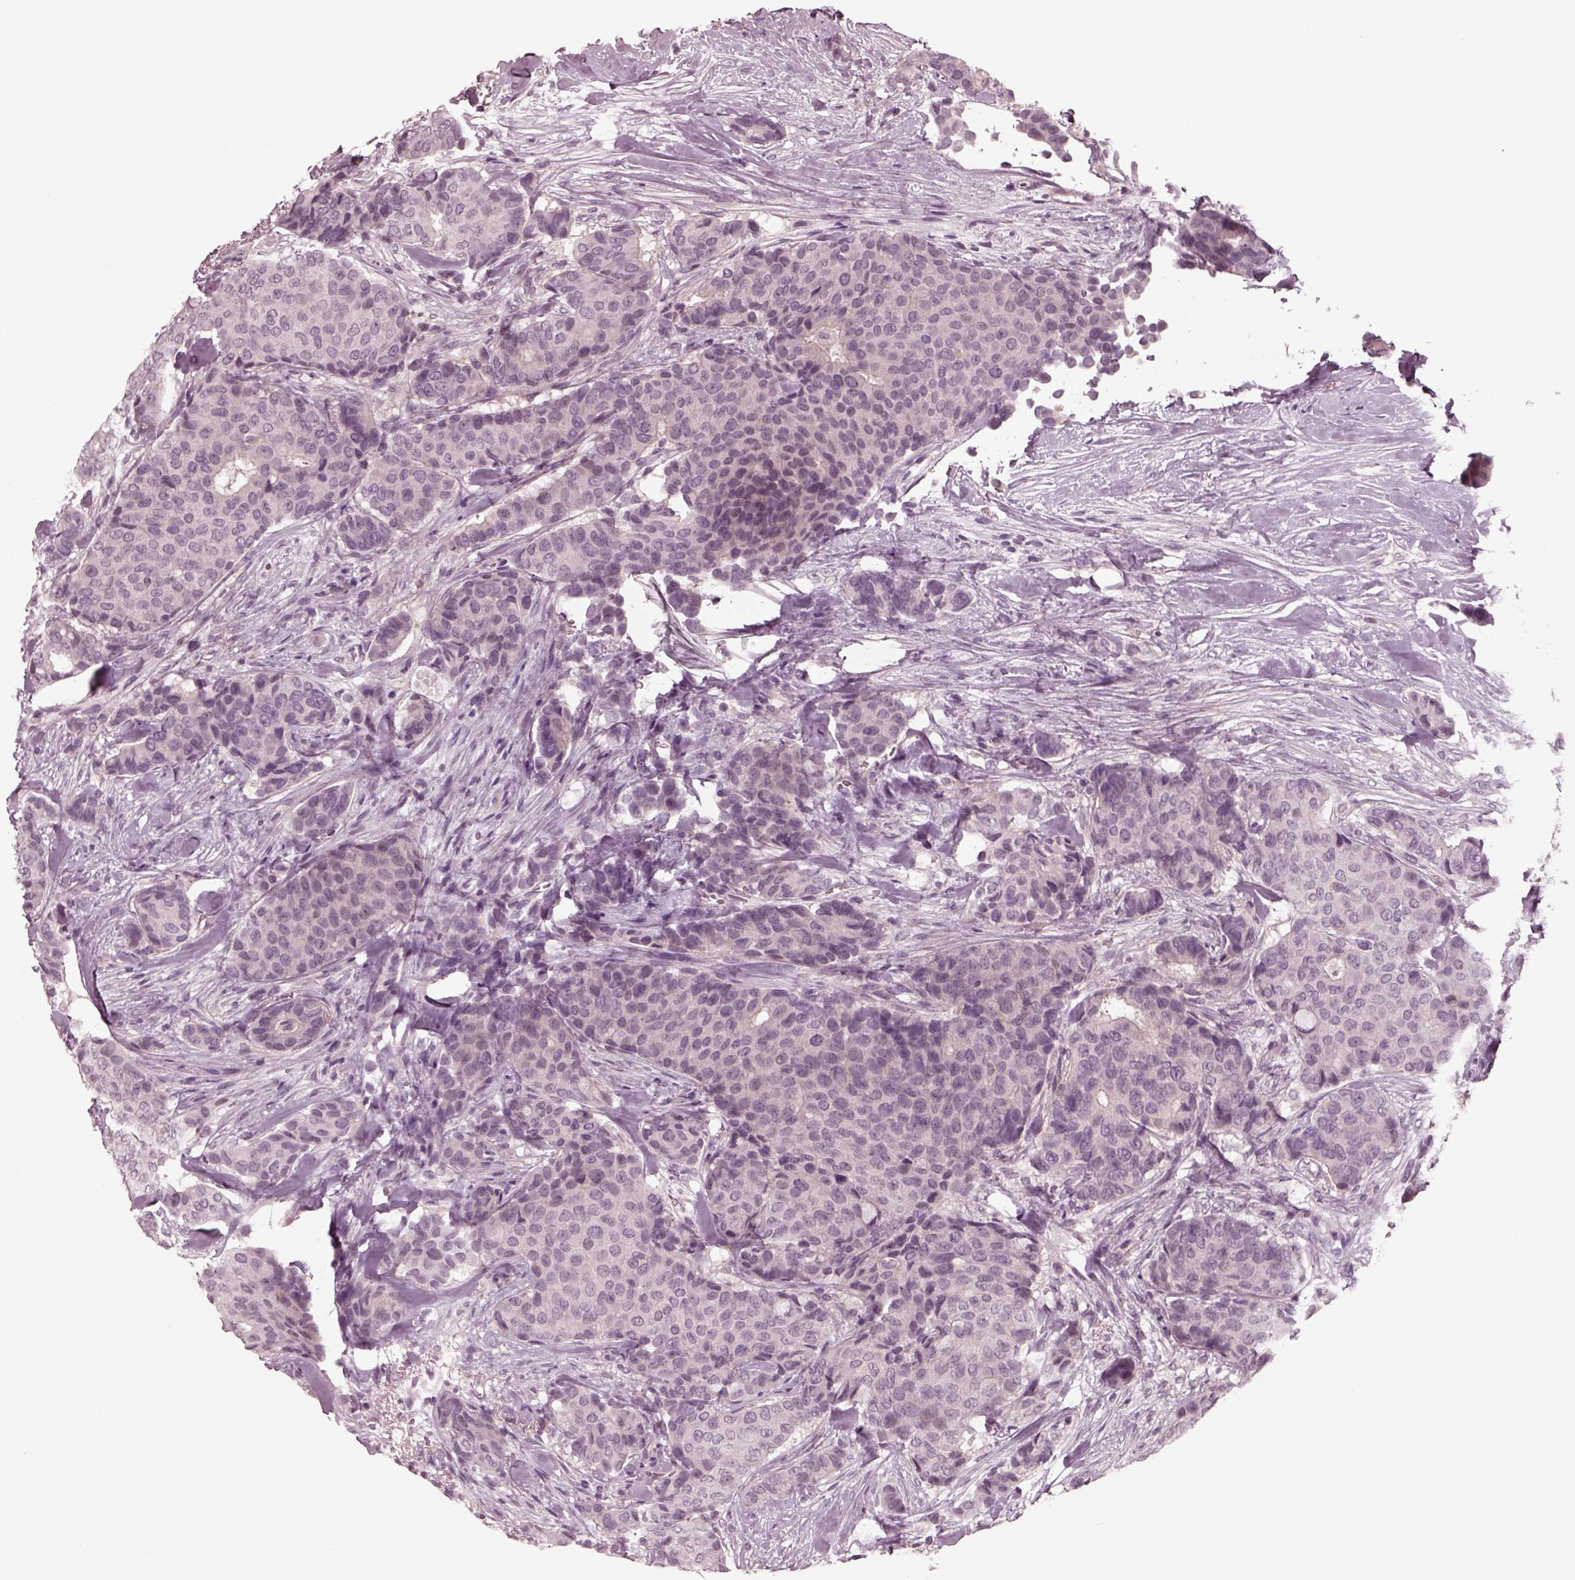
{"staining": {"intensity": "negative", "quantity": "none", "location": "none"}, "tissue": "breast cancer", "cell_type": "Tumor cells", "image_type": "cancer", "snomed": [{"axis": "morphology", "description": "Duct carcinoma"}, {"axis": "topography", "description": "Breast"}], "caption": "Tumor cells show no significant protein staining in breast invasive ductal carcinoma.", "gene": "YY2", "patient": {"sex": "female", "age": 75}}